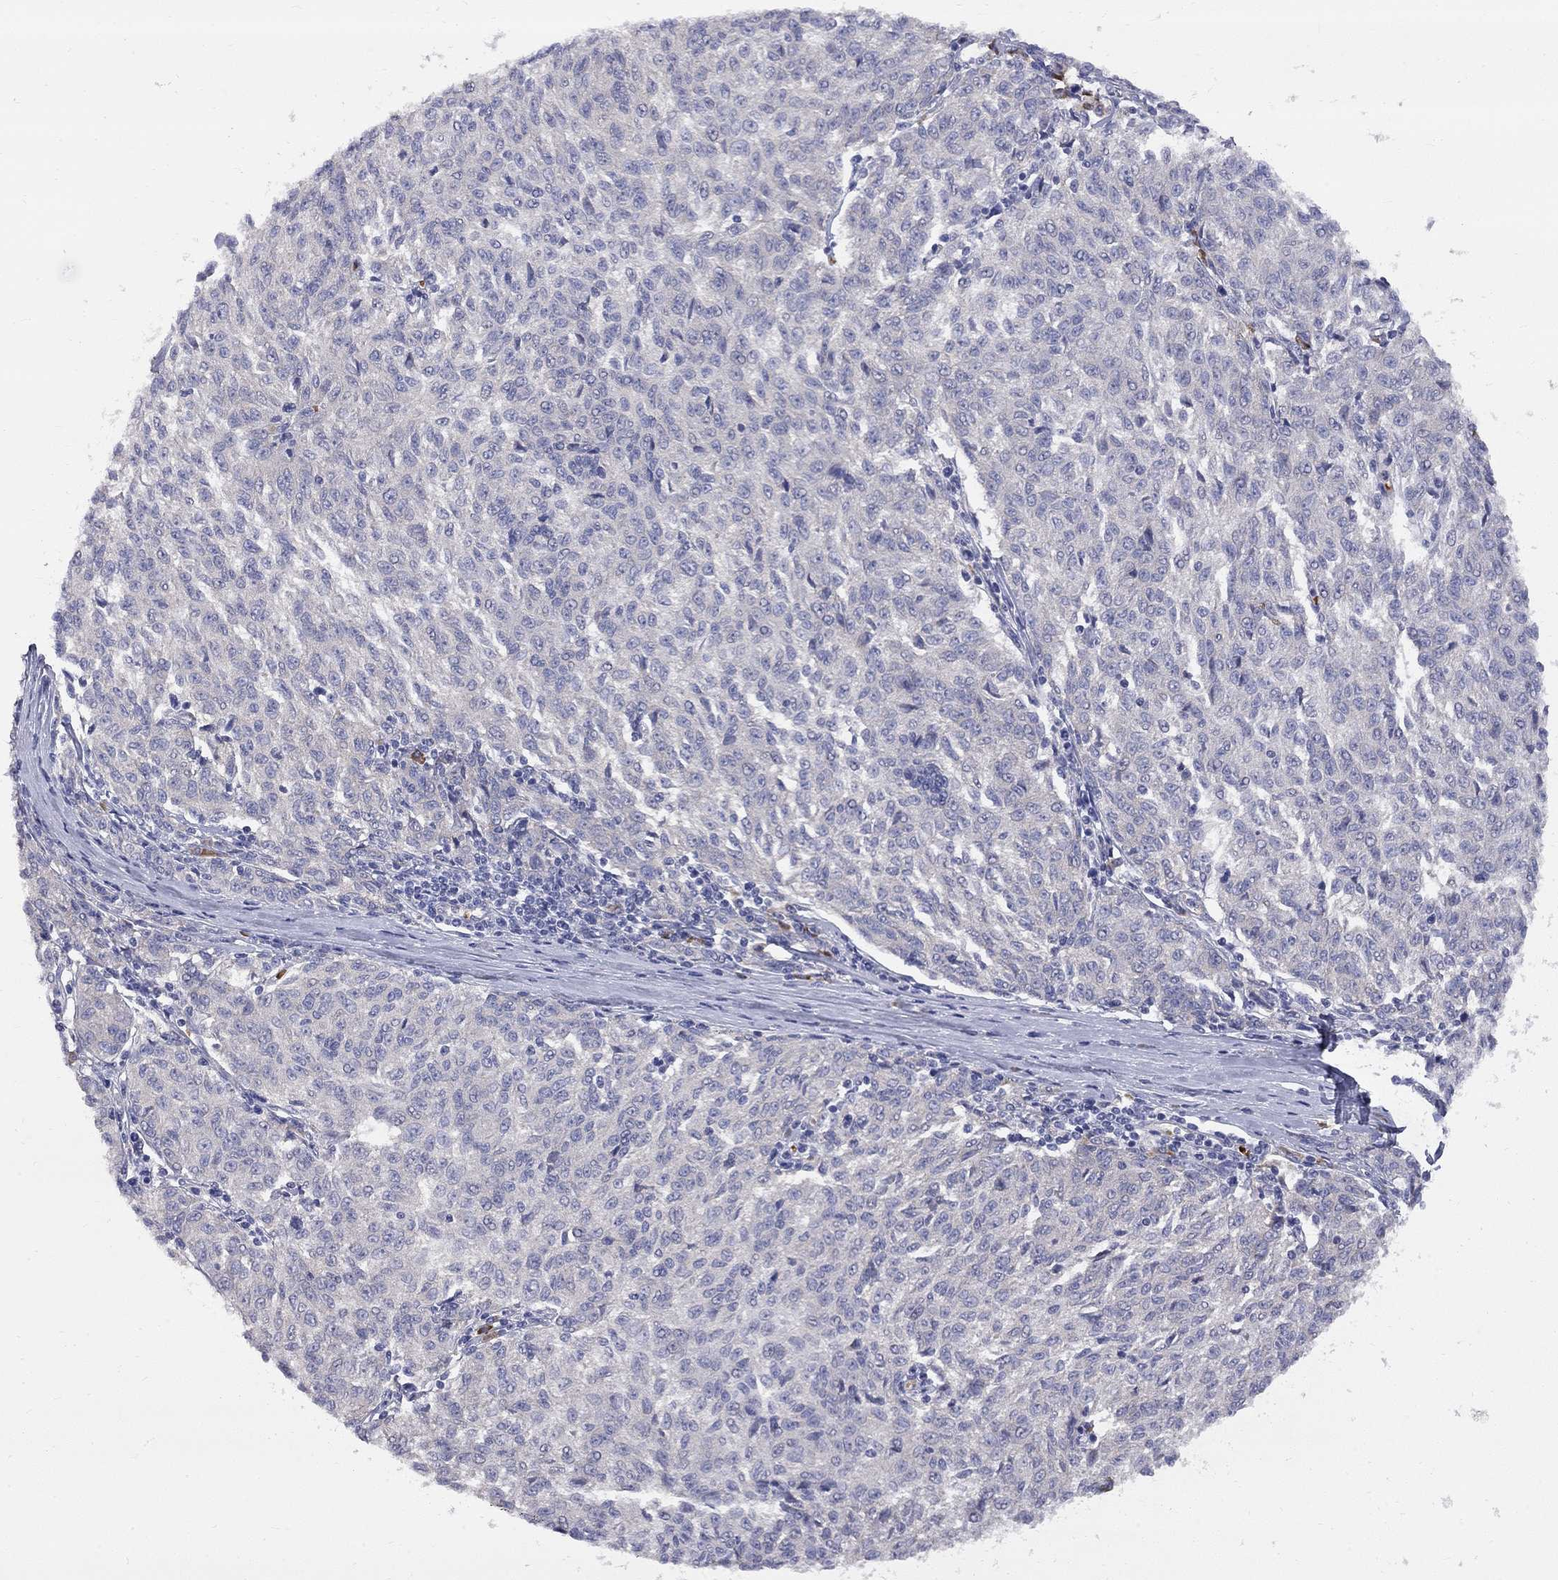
{"staining": {"intensity": "negative", "quantity": "none", "location": "none"}, "tissue": "melanoma", "cell_type": "Tumor cells", "image_type": "cancer", "snomed": [{"axis": "morphology", "description": "Malignant melanoma, NOS"}, {"axis": "topography", "description": "Skin"}], "caption": "IHC of malignant melanoma reveals no positivity in tumor cells.", "gene": "CASTOR1", "patient": {"sex": "female", "age": 72}}